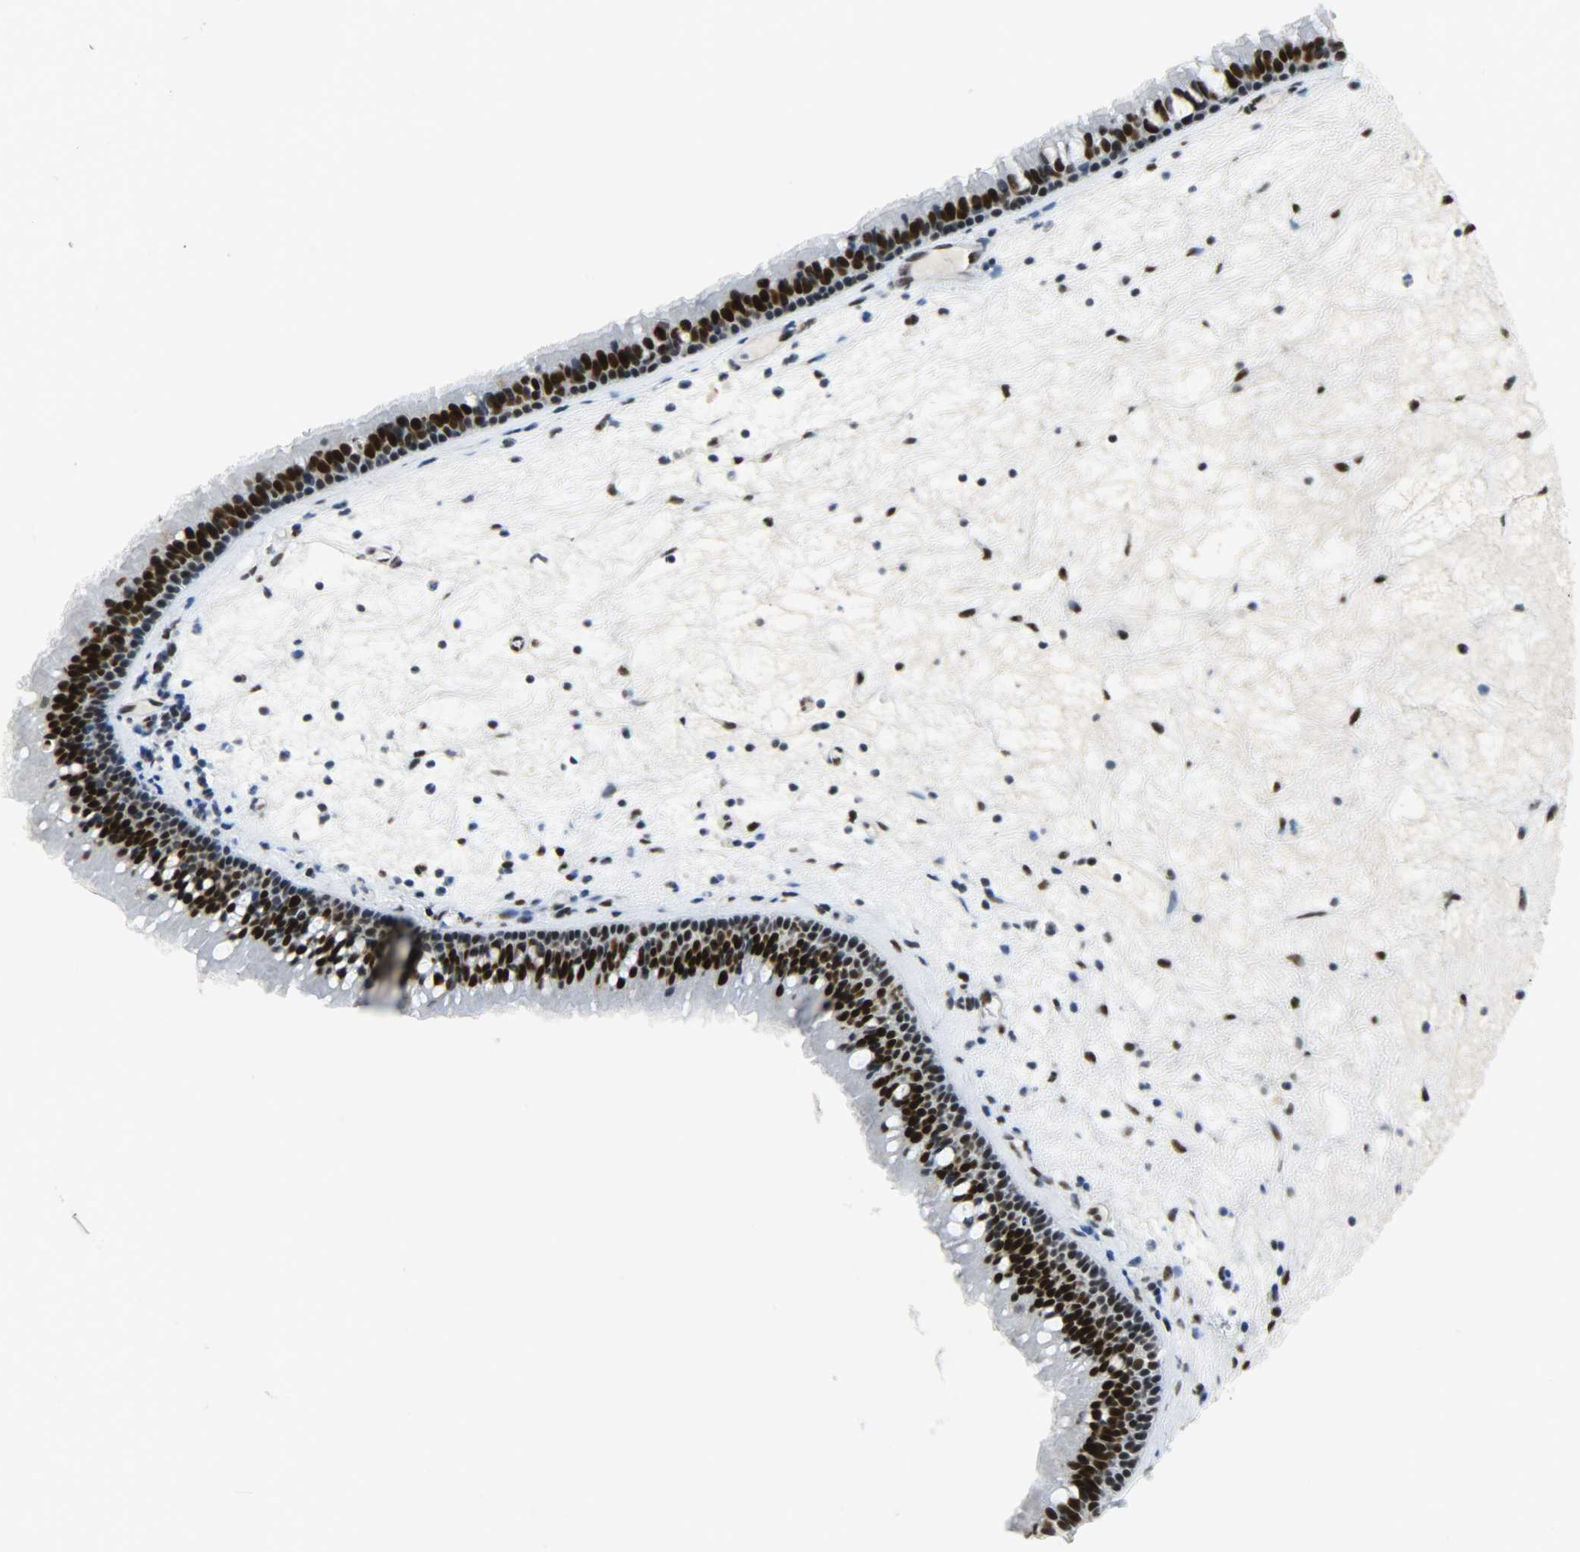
{"staining": {"intensity": "strong", "quantity": ">75%", "location": "nuclear"}, "tissue": "nasopharynx", "cell_type": "Respiratory epithelial cells", "image_type": "normal", "snomed": [{"axis": "morphology", "description": "Normal tissue, NOS"}, {"axis": "topography", "description": "Nasopharynx"}], "caption": "Protein staining of normal nasopharynx shows strong nuclear staining in about >75% of respiratory epithelial cells.", "gene": "SSB", "patient": {"sex": "female", "age": 78}}